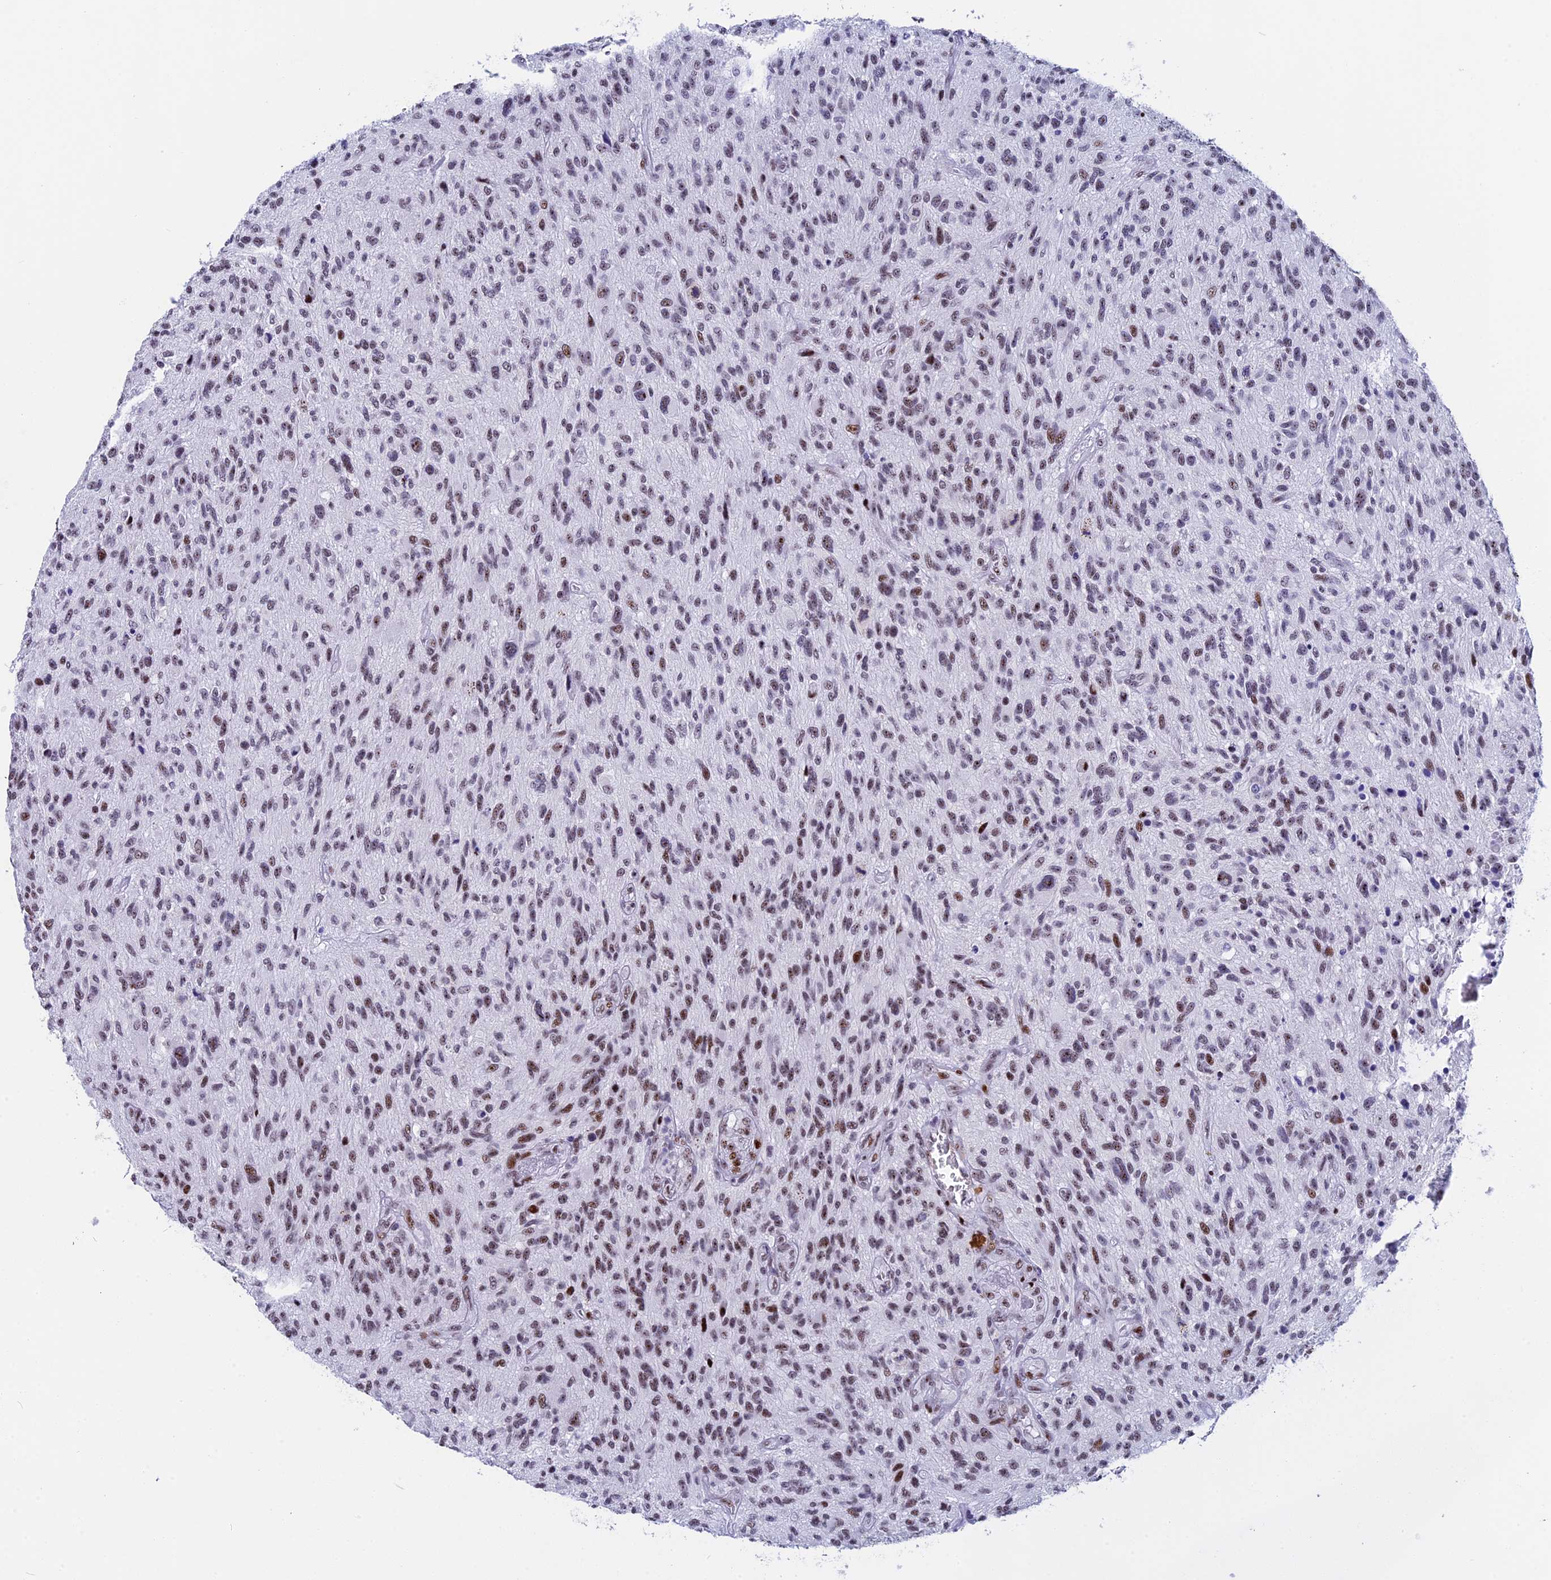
{"staining": {"intensity": "weak", "quantity": ">75%", "location": "nuclear"}, "tissue": "glioma", "cell_type": "Tumor cells", "image_type": "cancer", "snomed": [{"axis": "morphology", "description": "Glioma, malignant, High grade"}, {"axis": "topography", "description": "Brain"}], "caption": "Protein staining of glioma tissue exhibits weak nuclear expression in approximately >75% of tumor cells.", "gene": "NSA2", "patient": {"sex": "male", "age": 47}}